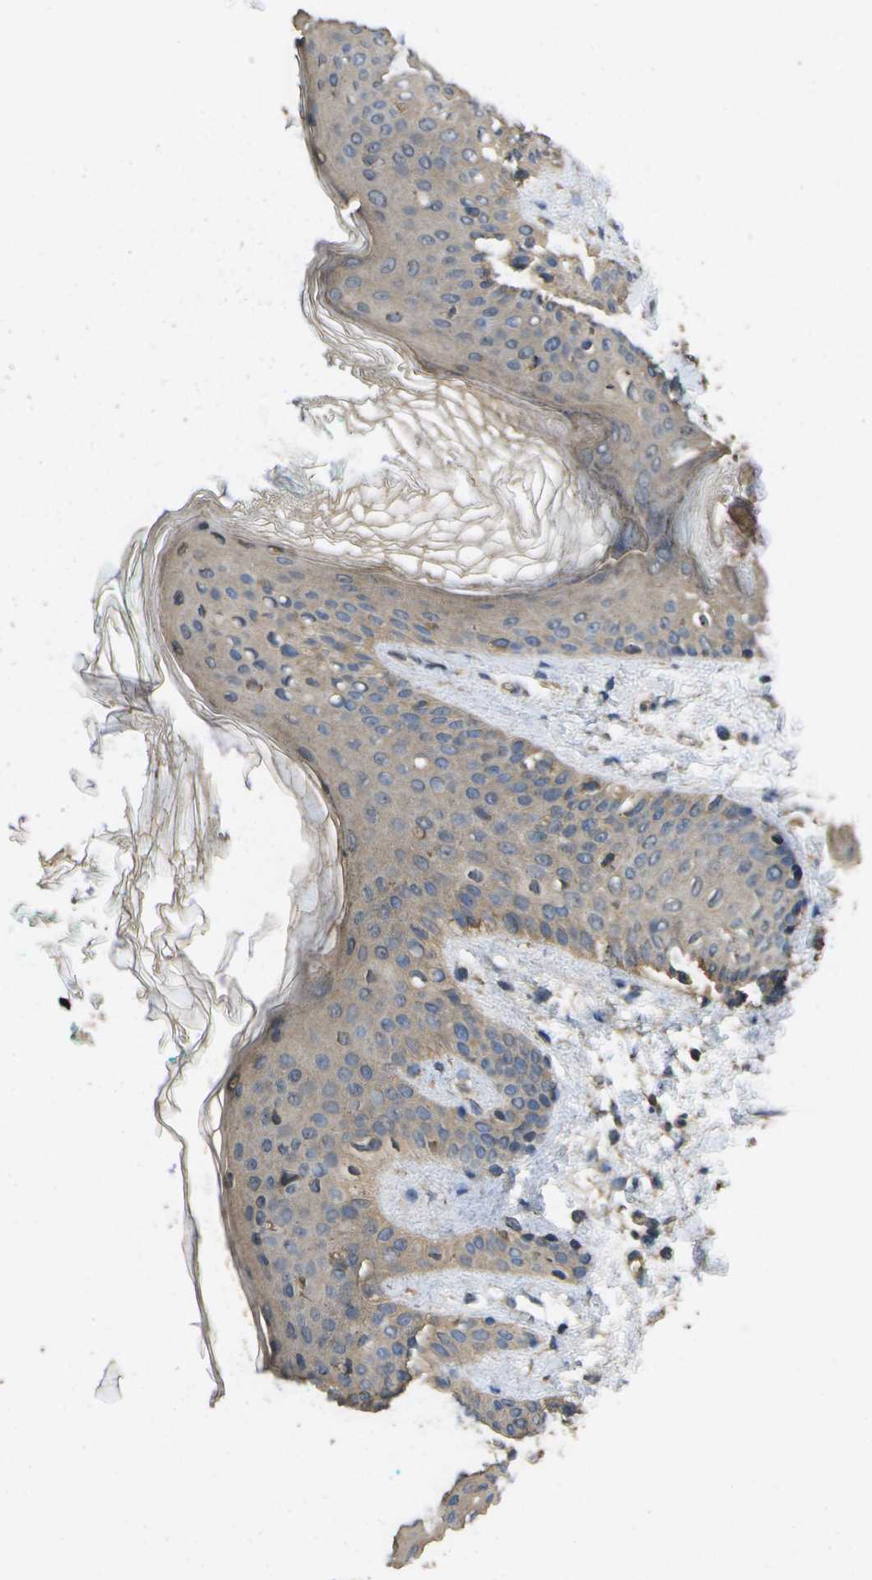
{"staining": {"intensity": "weak", "quantity": ">75%", "location": "cytoplasmic/membranous"}, "tissue": "skin", "cell_type": "Fibroblasts", "image_type": "normal", "snomed": [{"axis": "morphology", "description": "Normal tissue, NOS"}, {"axis": "topography", "description": "Skin"}], "caption": "Immunohistochemistry staining of benign skin, which reveals low levels of weak cytoplasmic/membranous positivity in approximately >75% of fibroblasts indicating weak cytoplasmic/membranous protein expression. The staining was performed using DAB (3,3'-diaminobenzidine) (brown) for protein detection and nuclei were counterstained in hematoxylin (blue).", "gene": "SACS", "patient": {"sex": "male", "age": 16}}